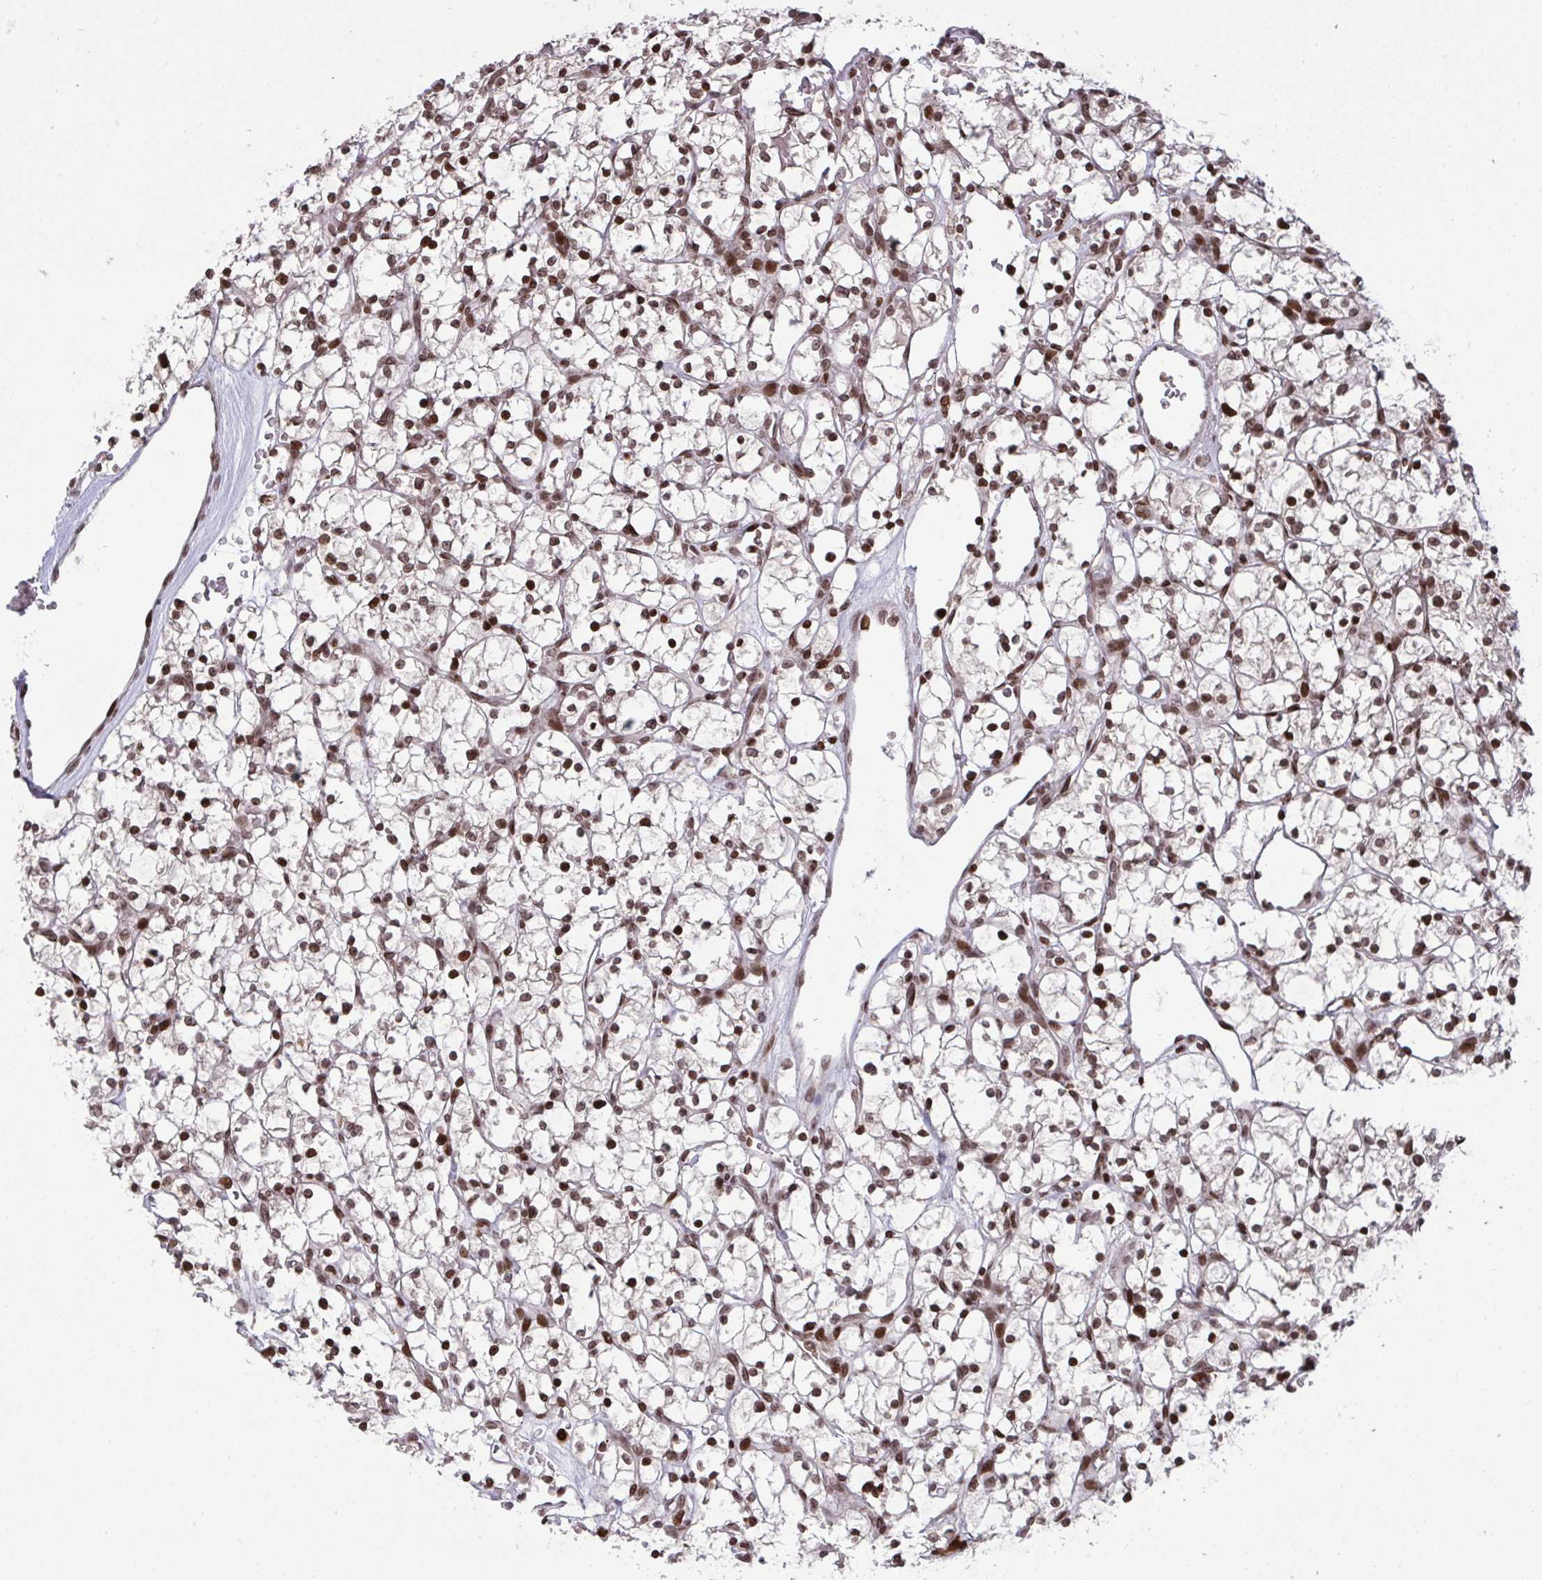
{"staining": {"intensity": "strong", "quantity": ">75%", "location": "nuclear"}, "tissue": "renal cancer", "cell_type": "Tumor cells", "image_type": "cancer", "snomed": [{"axis": "morphology", "description": "Adenocarcinoma, NOS"}, {"axis": "topography", "description": "Kidney"}], "caption": "Immunohistochemical staining of renal cancer reveals strong nuclear protein staining in about >75% of tumor cells.", "gene": "NIP7", "patient": {"sex": "female", "age": 64}}